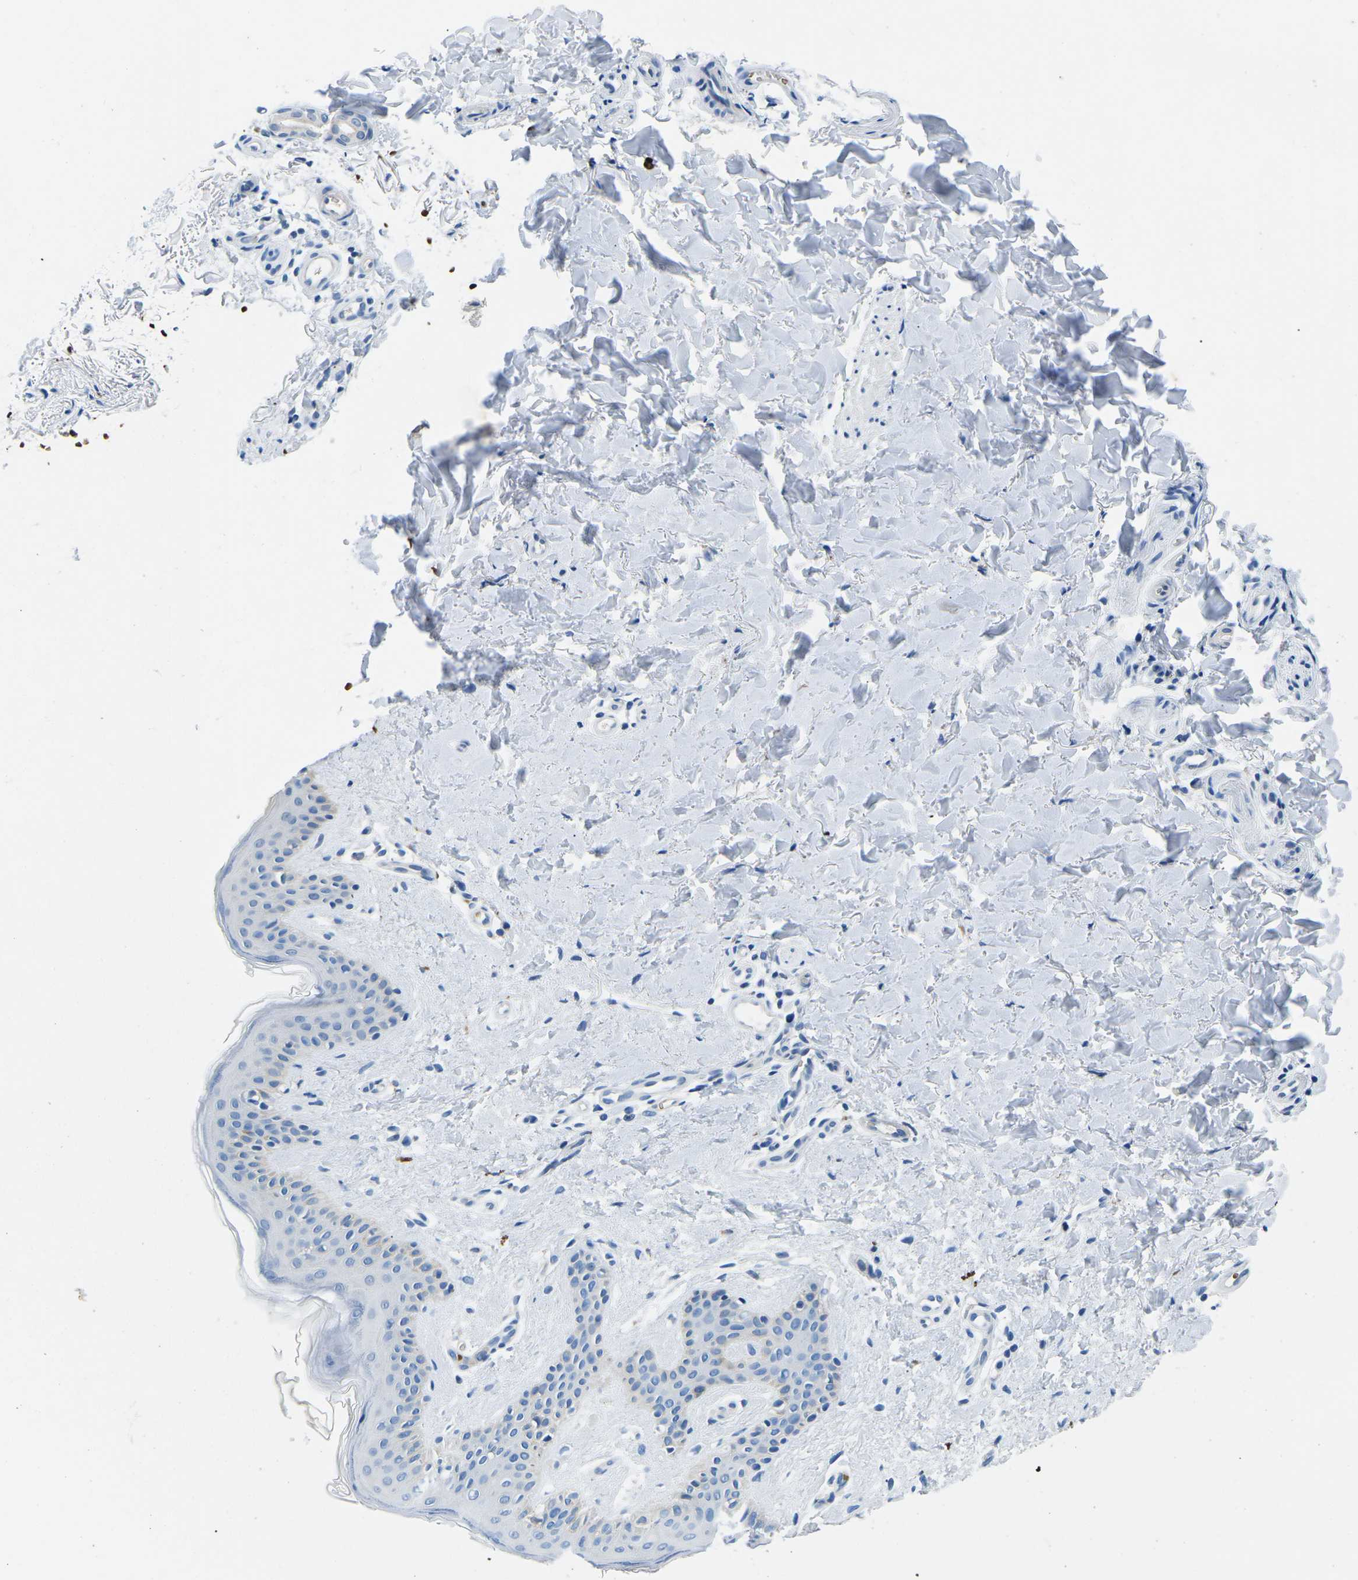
{"staining": {"intensity": "negative", "quantity": "none", "location": "none"}, "tissue": "skin", "cell_type": "Fibroblasts", "image_type": "normal", "snomed": [{"axis": "morphology", "description": "Normal tissue, NOS"}, {"axis": "topography", "description": "Skin"}], "caption": "IHC photomicrograph of normal skin: skin stained with DAB (3,3'-diaminobenzidine) reveals no significant protein expression in fibroblasts.", "gene": "TM6SF1", "patient": {"sex": "male", "age": 40}}